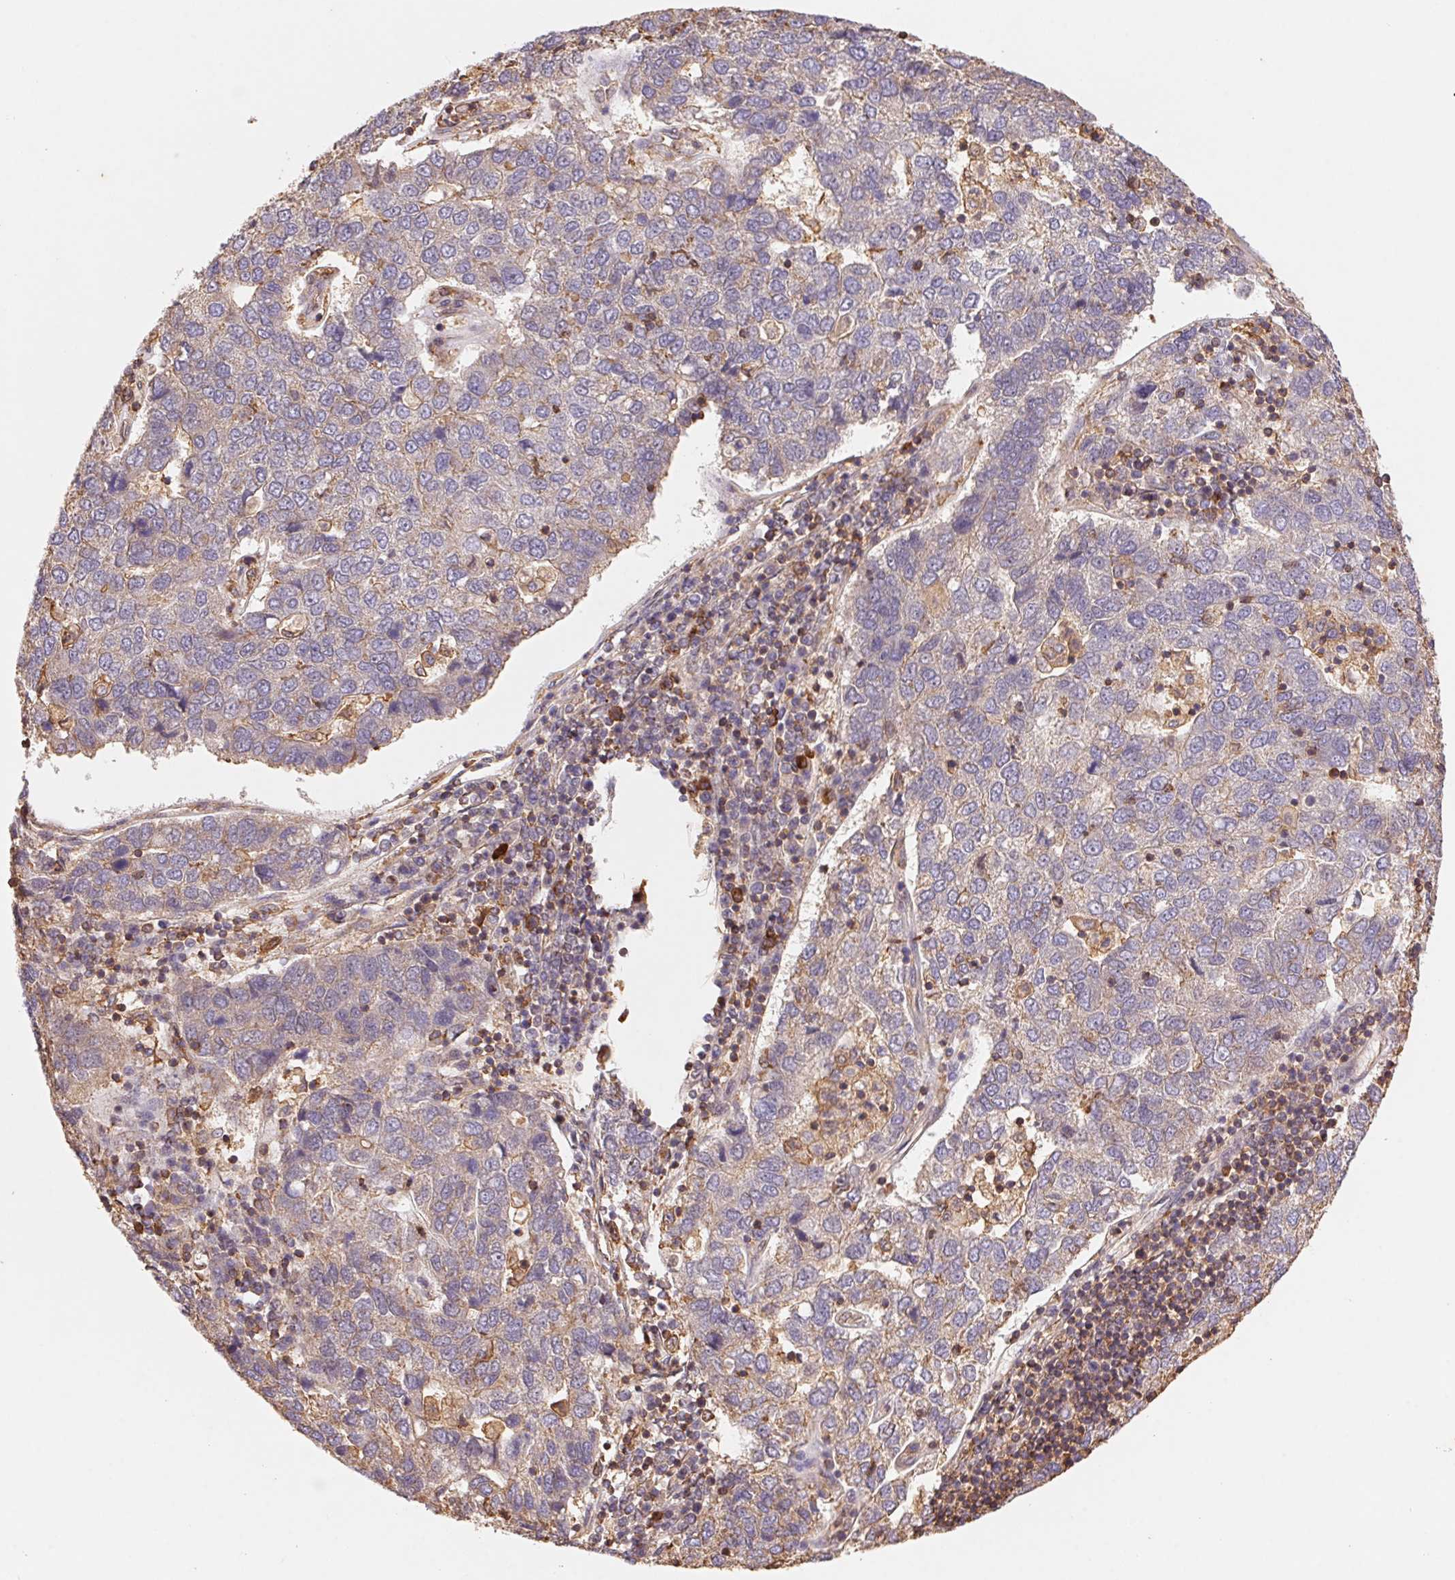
{"staining": {"intensity": "negative", "quantity": "none", "location": "none"}, "tissue": "pancreatic cancer", "cell_type": "Tumor cells", "image_type": "cancer", "snomed": [{"axis": "morphology", "description": "Adenocarcinoma, NOS"}, {"axis": "topography", "description": "Pancreas"}], "caption": "An immunohistochemistry (IHC) photomicrograph of pancreatic cancer (adenocarcinoma) is shown. There is no staining in tumor cells of pancreatic cancer (adenocarcinoma).", "gene": "ATG10", "patient": {"sex": "female", "age": 61}}